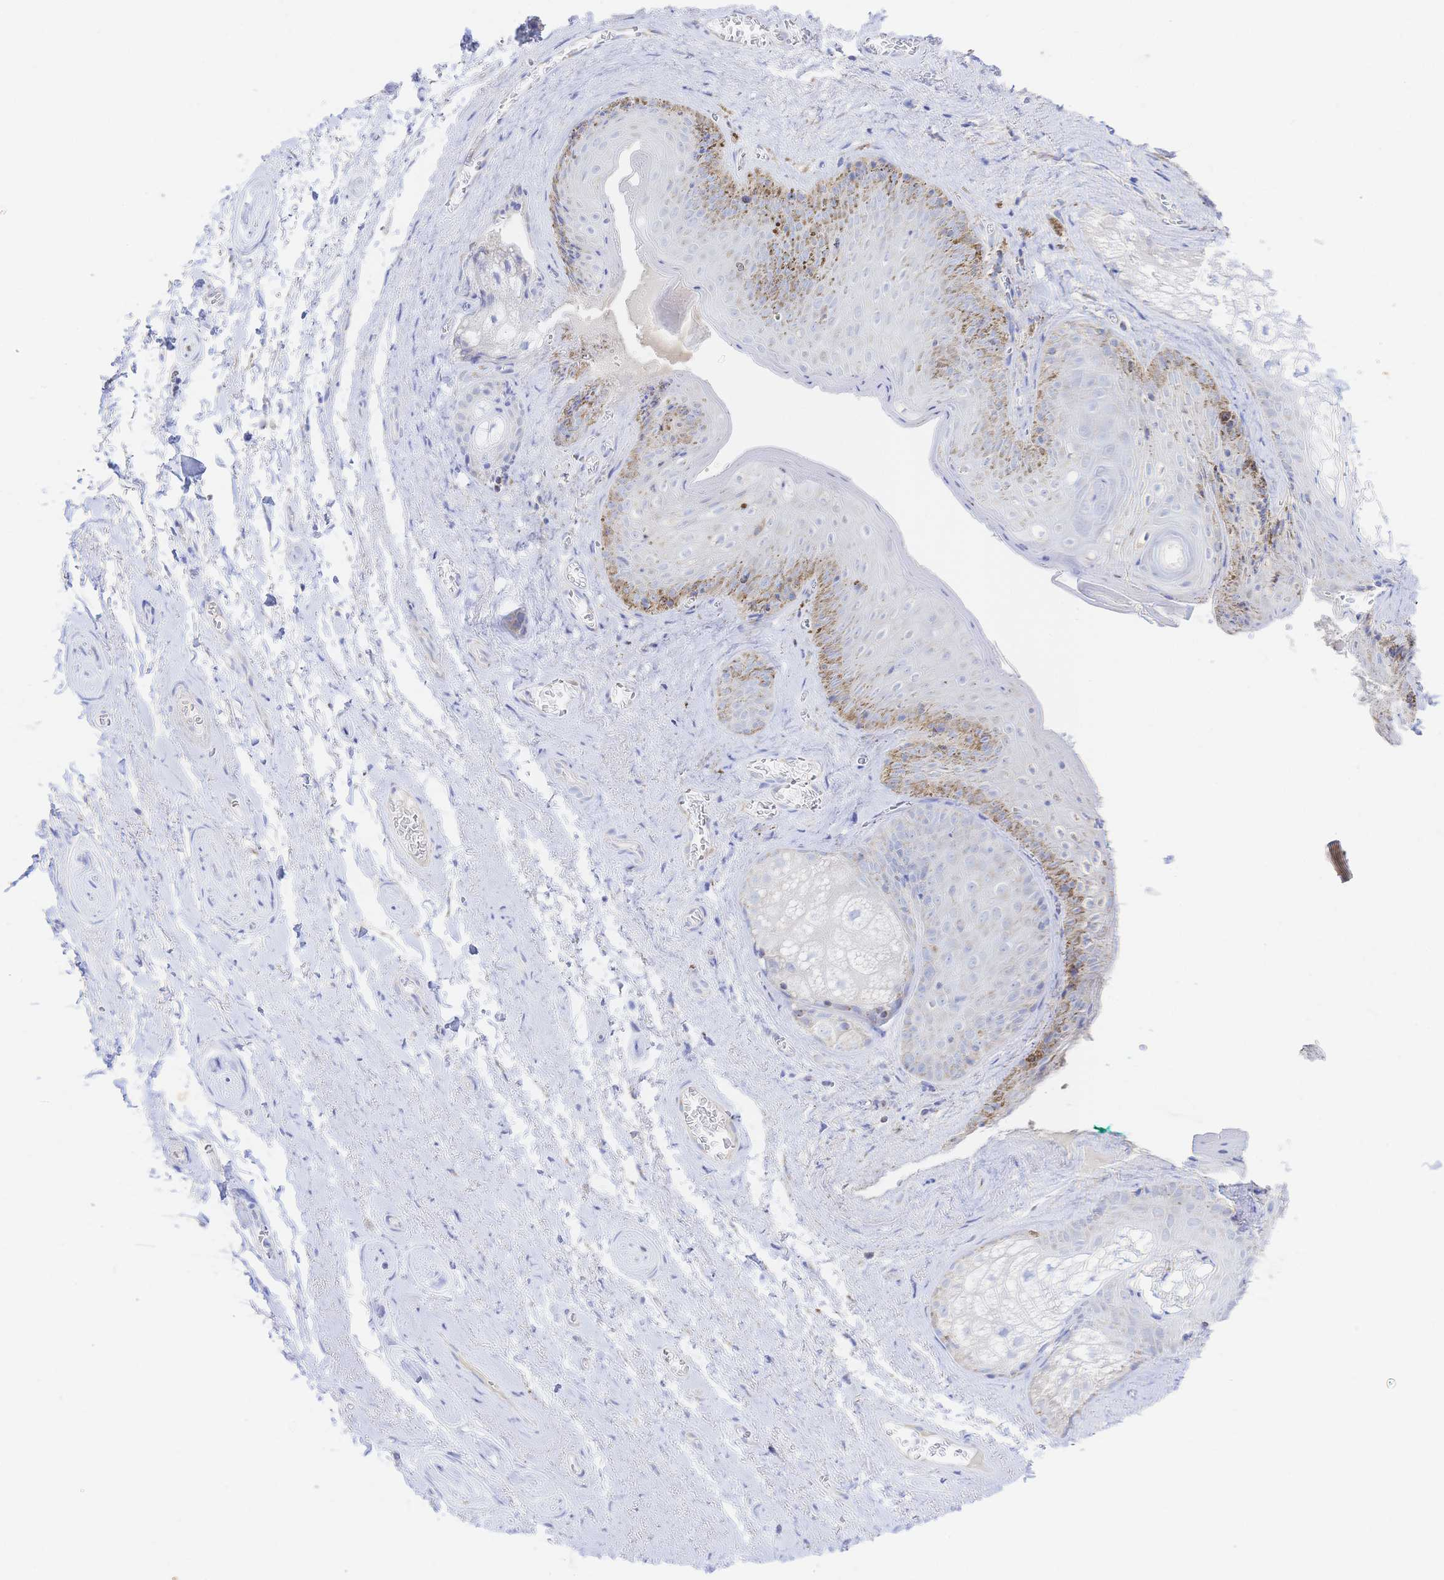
{"staining": {"intensity": "negative", "quantity": "none", "location": "none"}, "tissue": "vagina", "cell_type": "Squamous epithelial cells", "image_type": "normal", "snomed": [{"axis": "morphology", "description": "Normal tissue, NOS"}, {"axis": "topography", "description": "Vulva"}, {"axis": "topography", "description": "Vagina"}, {"axis": "topography", "description": "Peripheral nerve tissue"}], "caption": "The image exhibits no significant positivity in squamous epithelial cells of vagina. The staining was performed using DAB to visualize the protein expression in brown, while the nuclei were stained in blue with hematoxylin (Magnification: 20x).", "gene": "SYNGR4", "patient": {"sex": "female", "age": 66}}